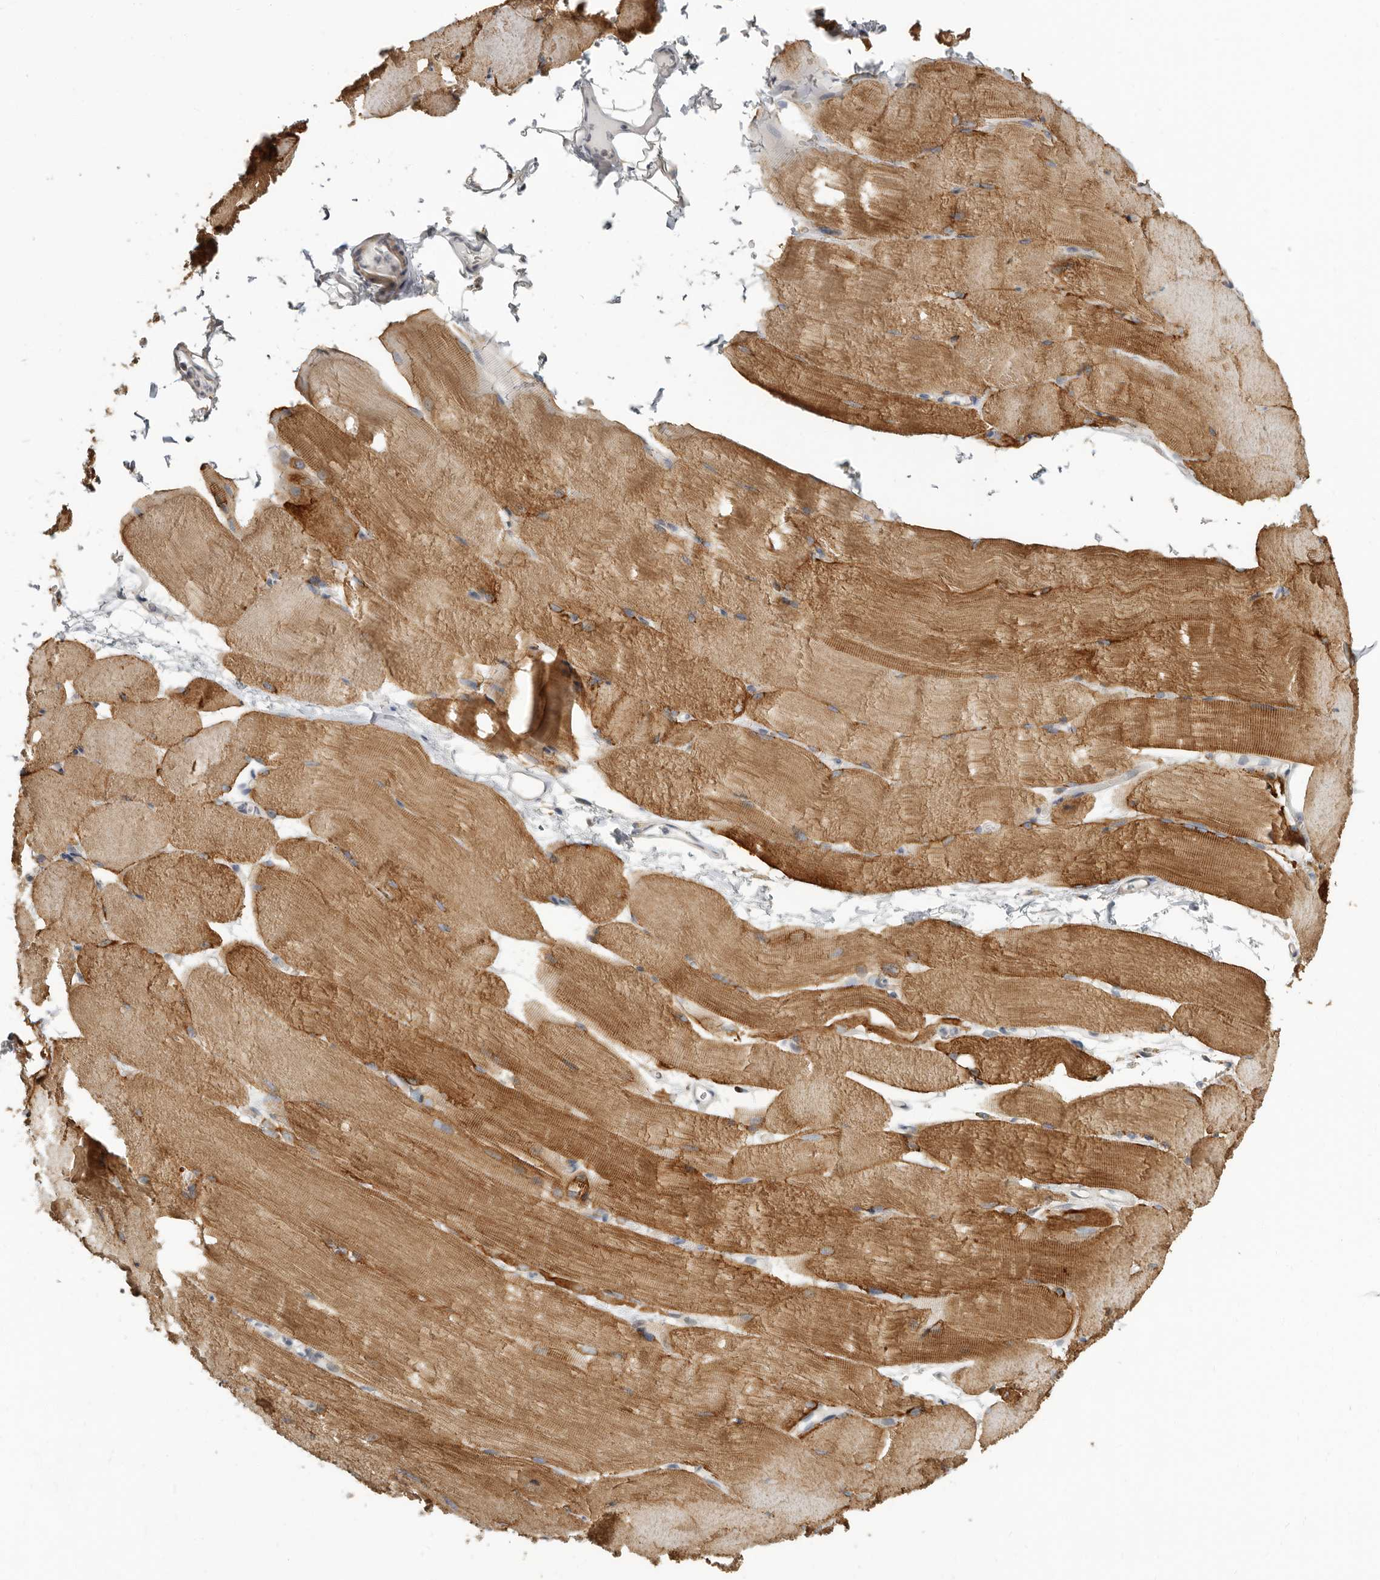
{"staining": {"intensity": "moderate", "quantity": ">75%", "location": "cytoplasmic/membranous"}, "tissue": "skeletal muscle", "cell_type": "Myocytes", "image_type": "normal", "snomed": [{"axis": "morphology", "description": "Normal tissue, NOS"}, {"axis": "topography", "description": "Skeletal muscle"}, {"axis": "topography", "description": "Parathyroid gland"}], "caption": "Brown immunohistochemical staining in normal human skeletal muscle displays moderate cytoplasmic/membranous staining in approximately >75% of myocytes.", "gene": "UNK", "patient": {"sex": "female", "age": 37}}